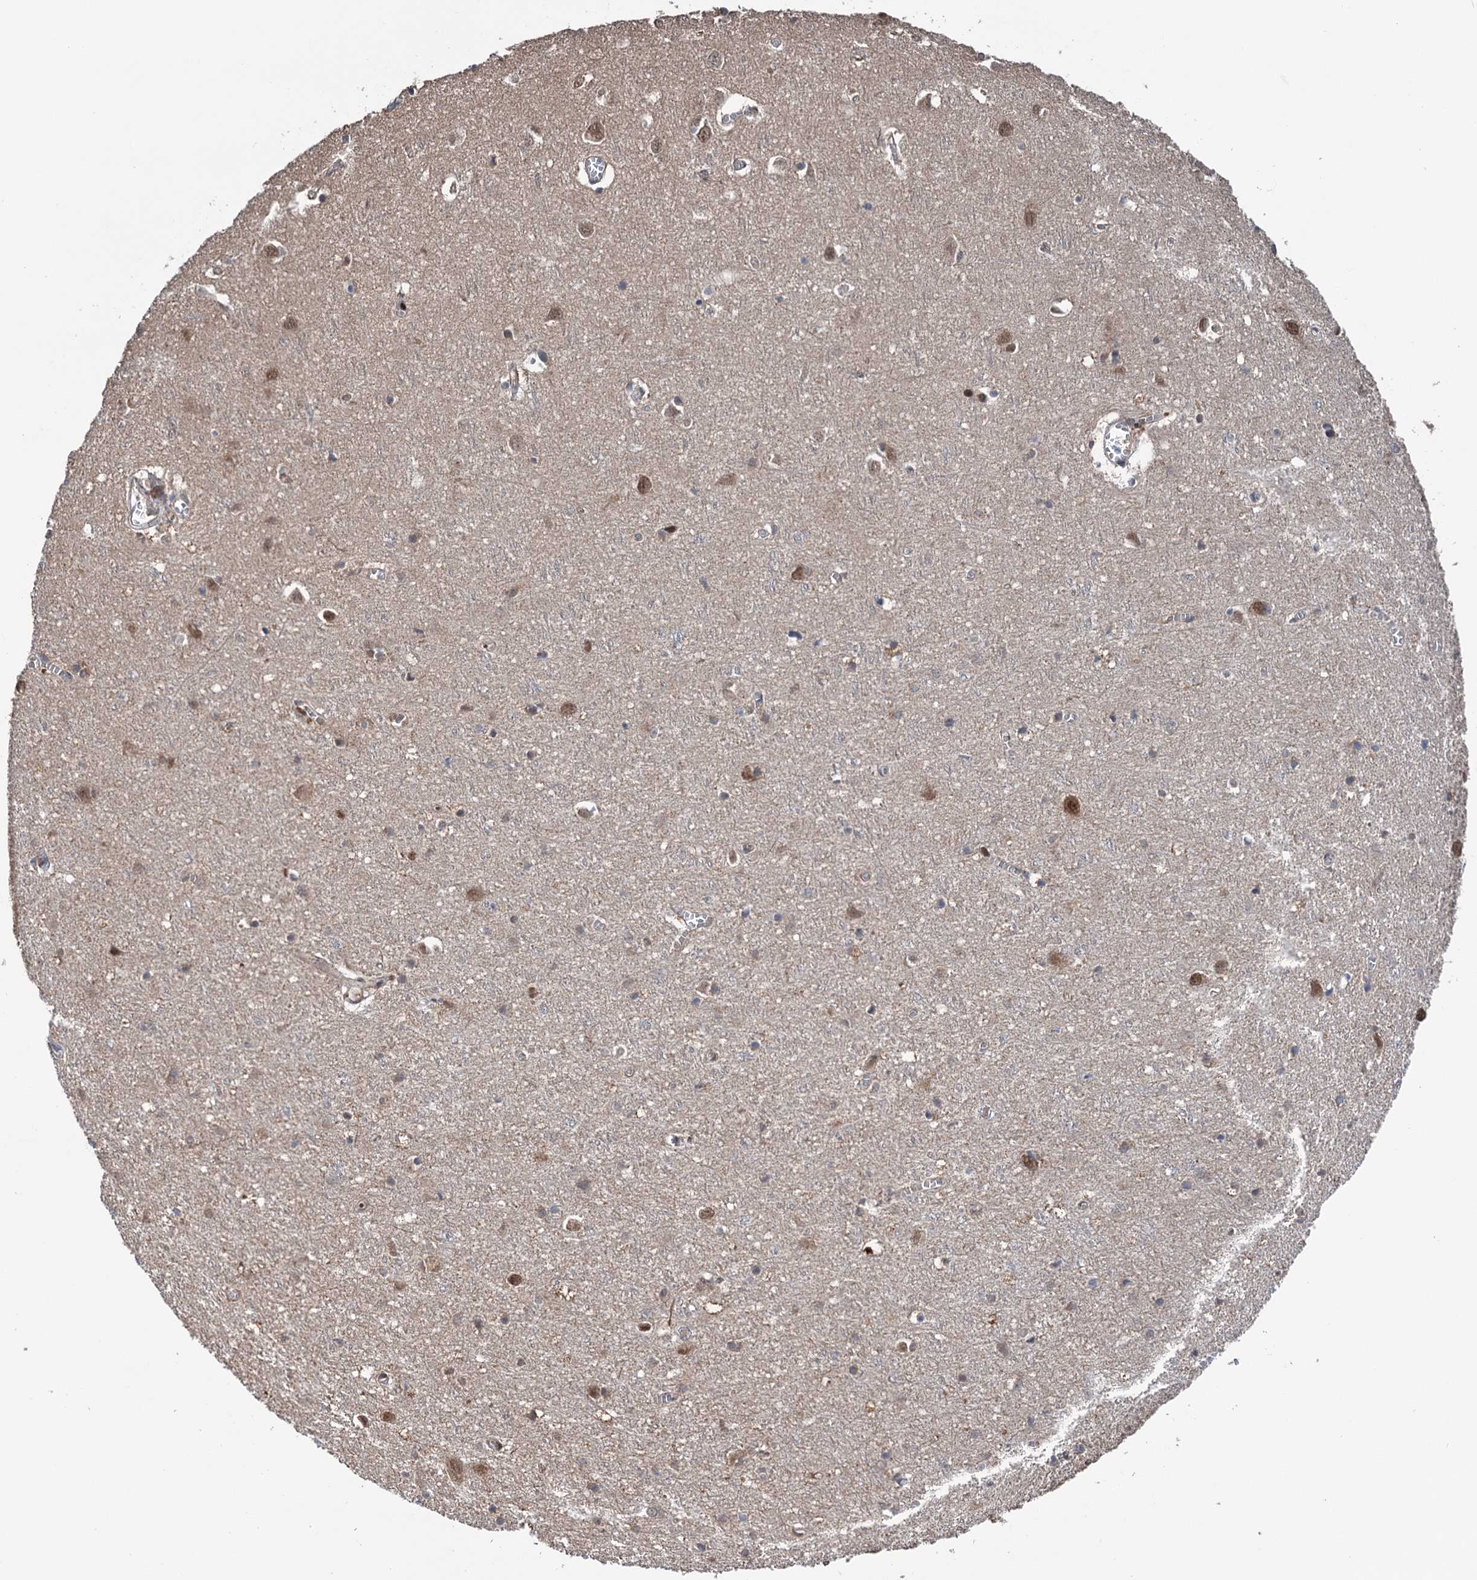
{"staining": {"intensity": "negative", "quantity": "none", "location": "none"}, "tissue": "cerebral cortex", "cell_type": "Endothelial cells", "image_type": "normal", "snomed": [{"axis": "morphology", "description": "Normal tissue, NOS"}, {"axis": "topography", "description": "Cerebral cortex"}], "caption": "An image of human cerebral cortex is negative for staining in endothelial cells. Brightfield microscopy of immunohistochemistry (IHC) stained with DAB (3,3'-diaminobenzidine) (brown) and hematoxylin (blue), captured at high magnification.", "gene": "NCAPD2", "patient": {"sex": "female", "age": 64}}